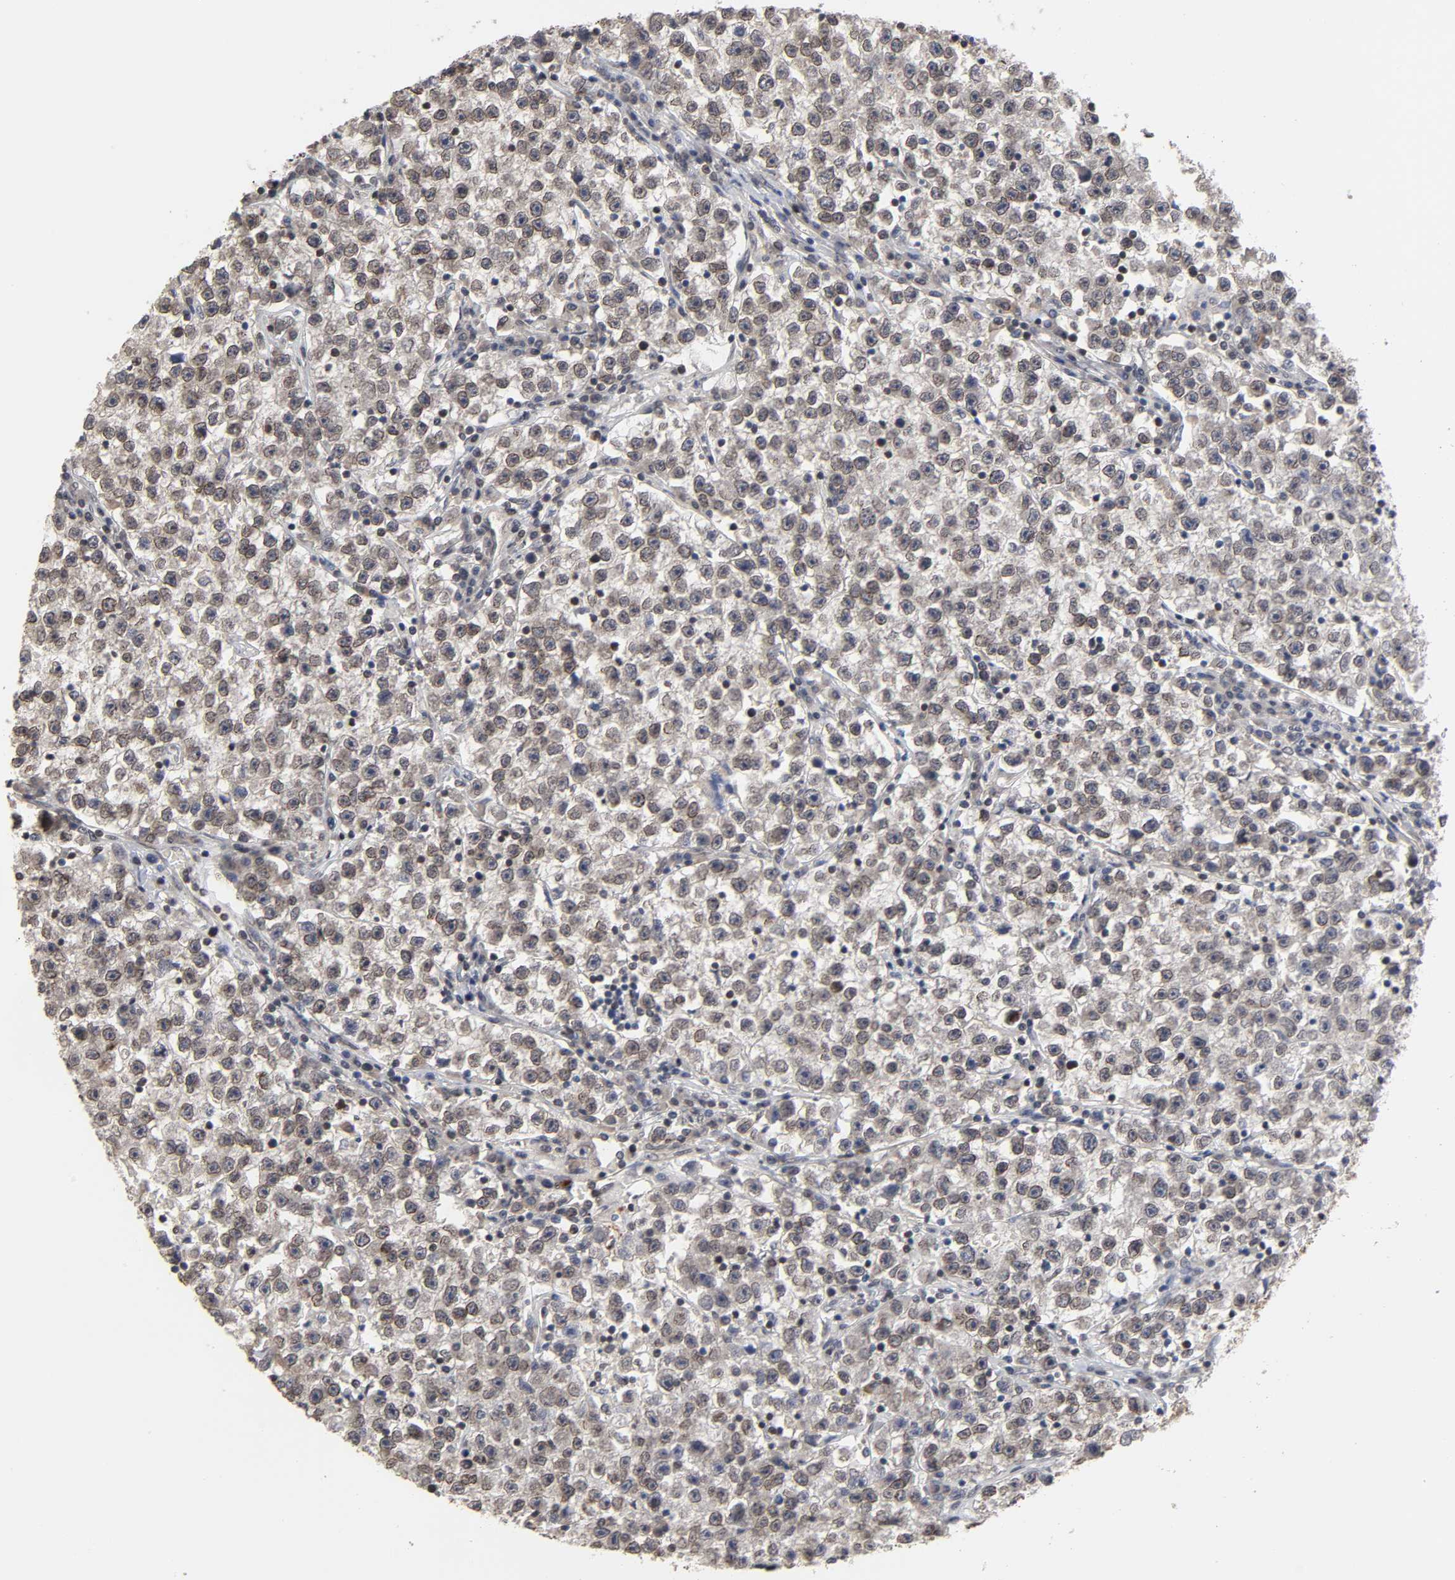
{"staining": {"intensity": "moderate", "quantity": ">75%", "location": "cytoplasmic/membranous,nuclear"}, "tissue": "testis cancer", "cell_type": "Tumor cells", "image_type": "cancer", "snomed": [{"axis": "morphology", "description": "Seminoma, NOS"}, {"axis": "topography", "description": "Testis"}], "caption": "Immunohistochemistry staining of testis seminoma, which reveals medium levels of moderate cytoplasmic/membranous and nuclear staining in about >75% of tumor cells indicating moderate cytoplasmic/membranous and nuclear protein staining. The staining was performed using DAB (brown) for protein detection and nuclei were counterstained in hematoxylin (blue).", "gene": "CPN2", "patient": {"sex": "male", "age": 22}}